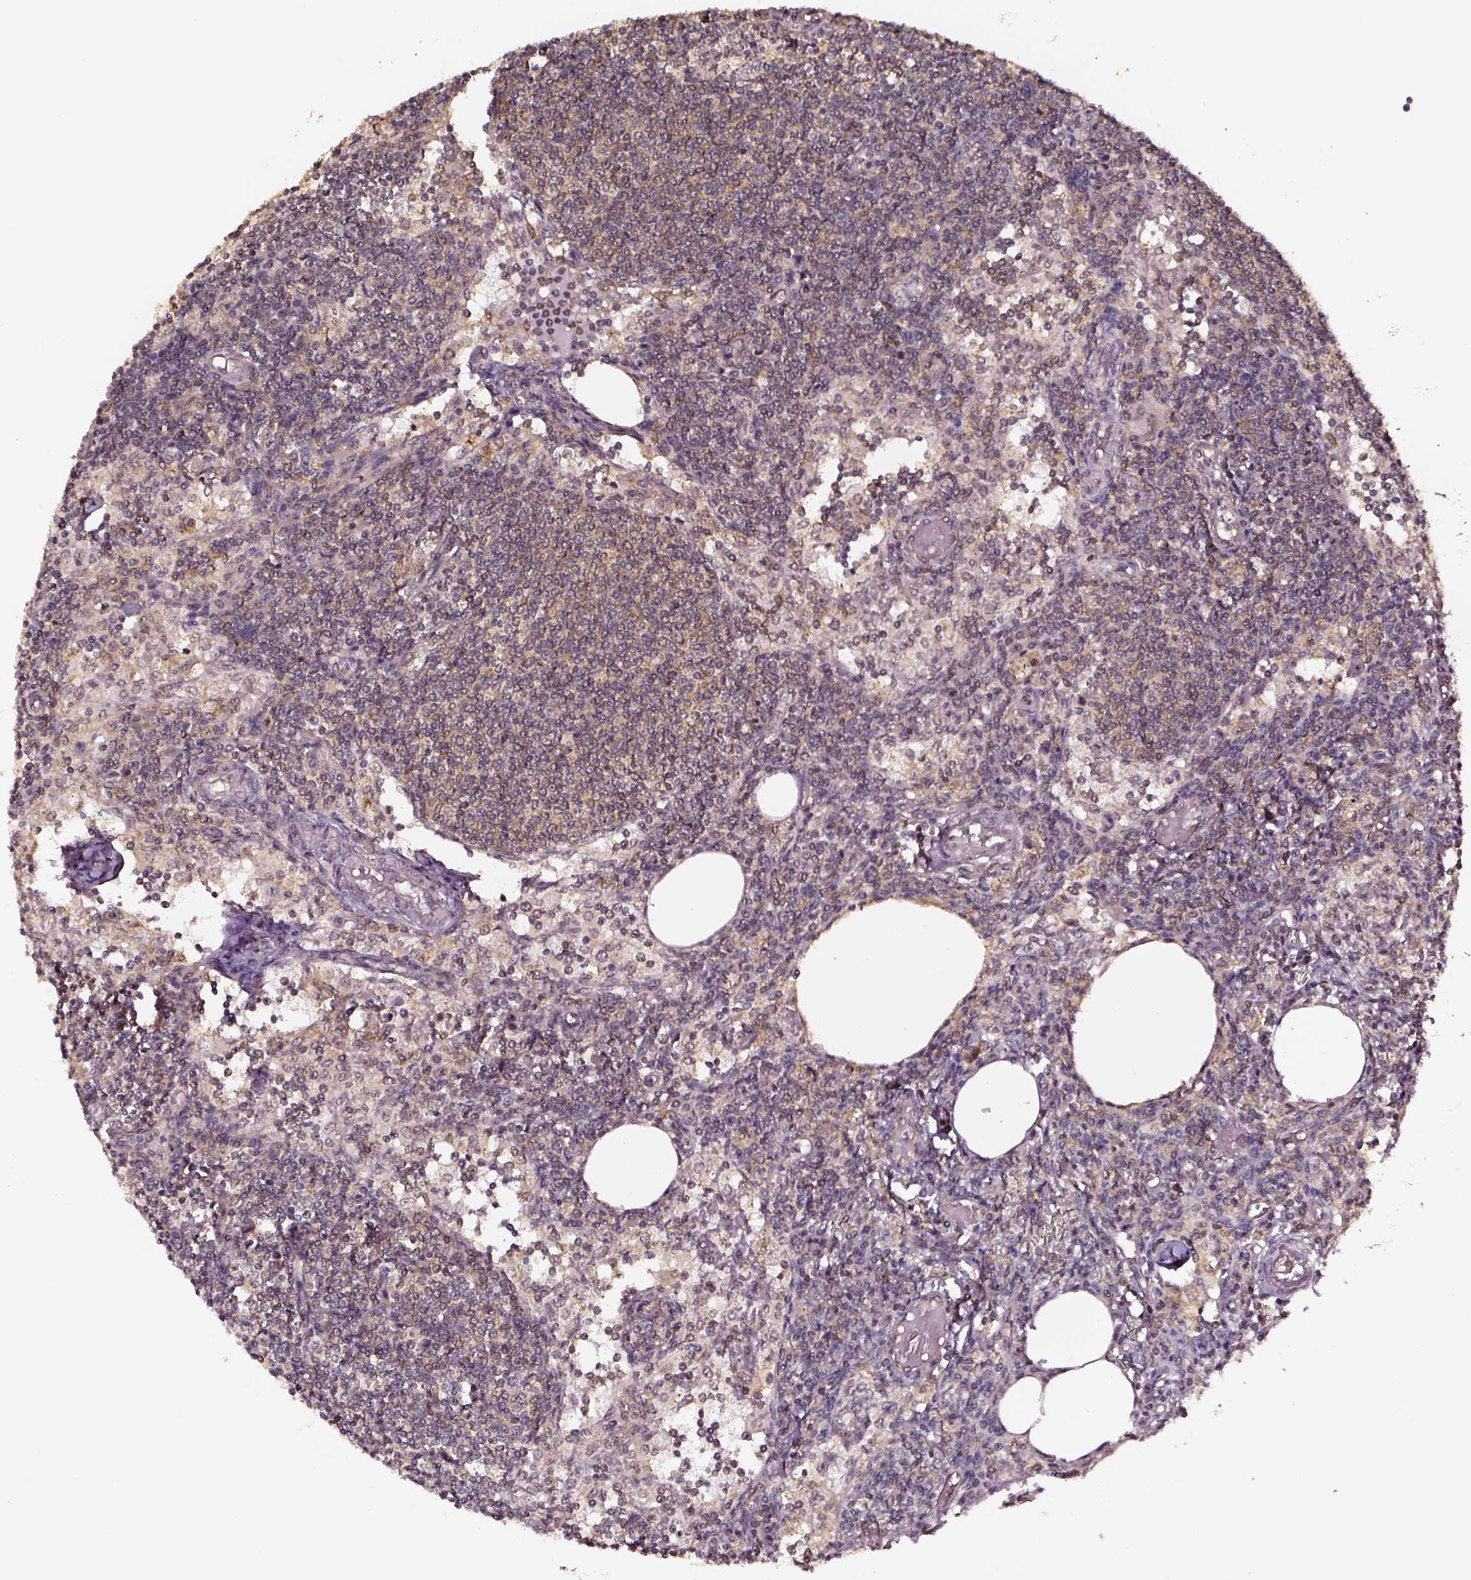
{"staining": {"intensity": "moderate", "quantity": ">75%", "location": "cytoplasmic/membranous"}, "tissue": "lymph node", "cell_type": "Germinal center cells", "image_type": "normal", "snomed": [{"axis": "morphology", "description": "Normal tissue, NOS"}, {"axis": "topography", "description": "Lymph node"}], "caption": "Moderate cytoplasmic/membranous staining is seen in about >75% of germinal center cells in benign lymph node.", "gene": "RASSF5", "patient": {"sex": "female", "age": 69}}